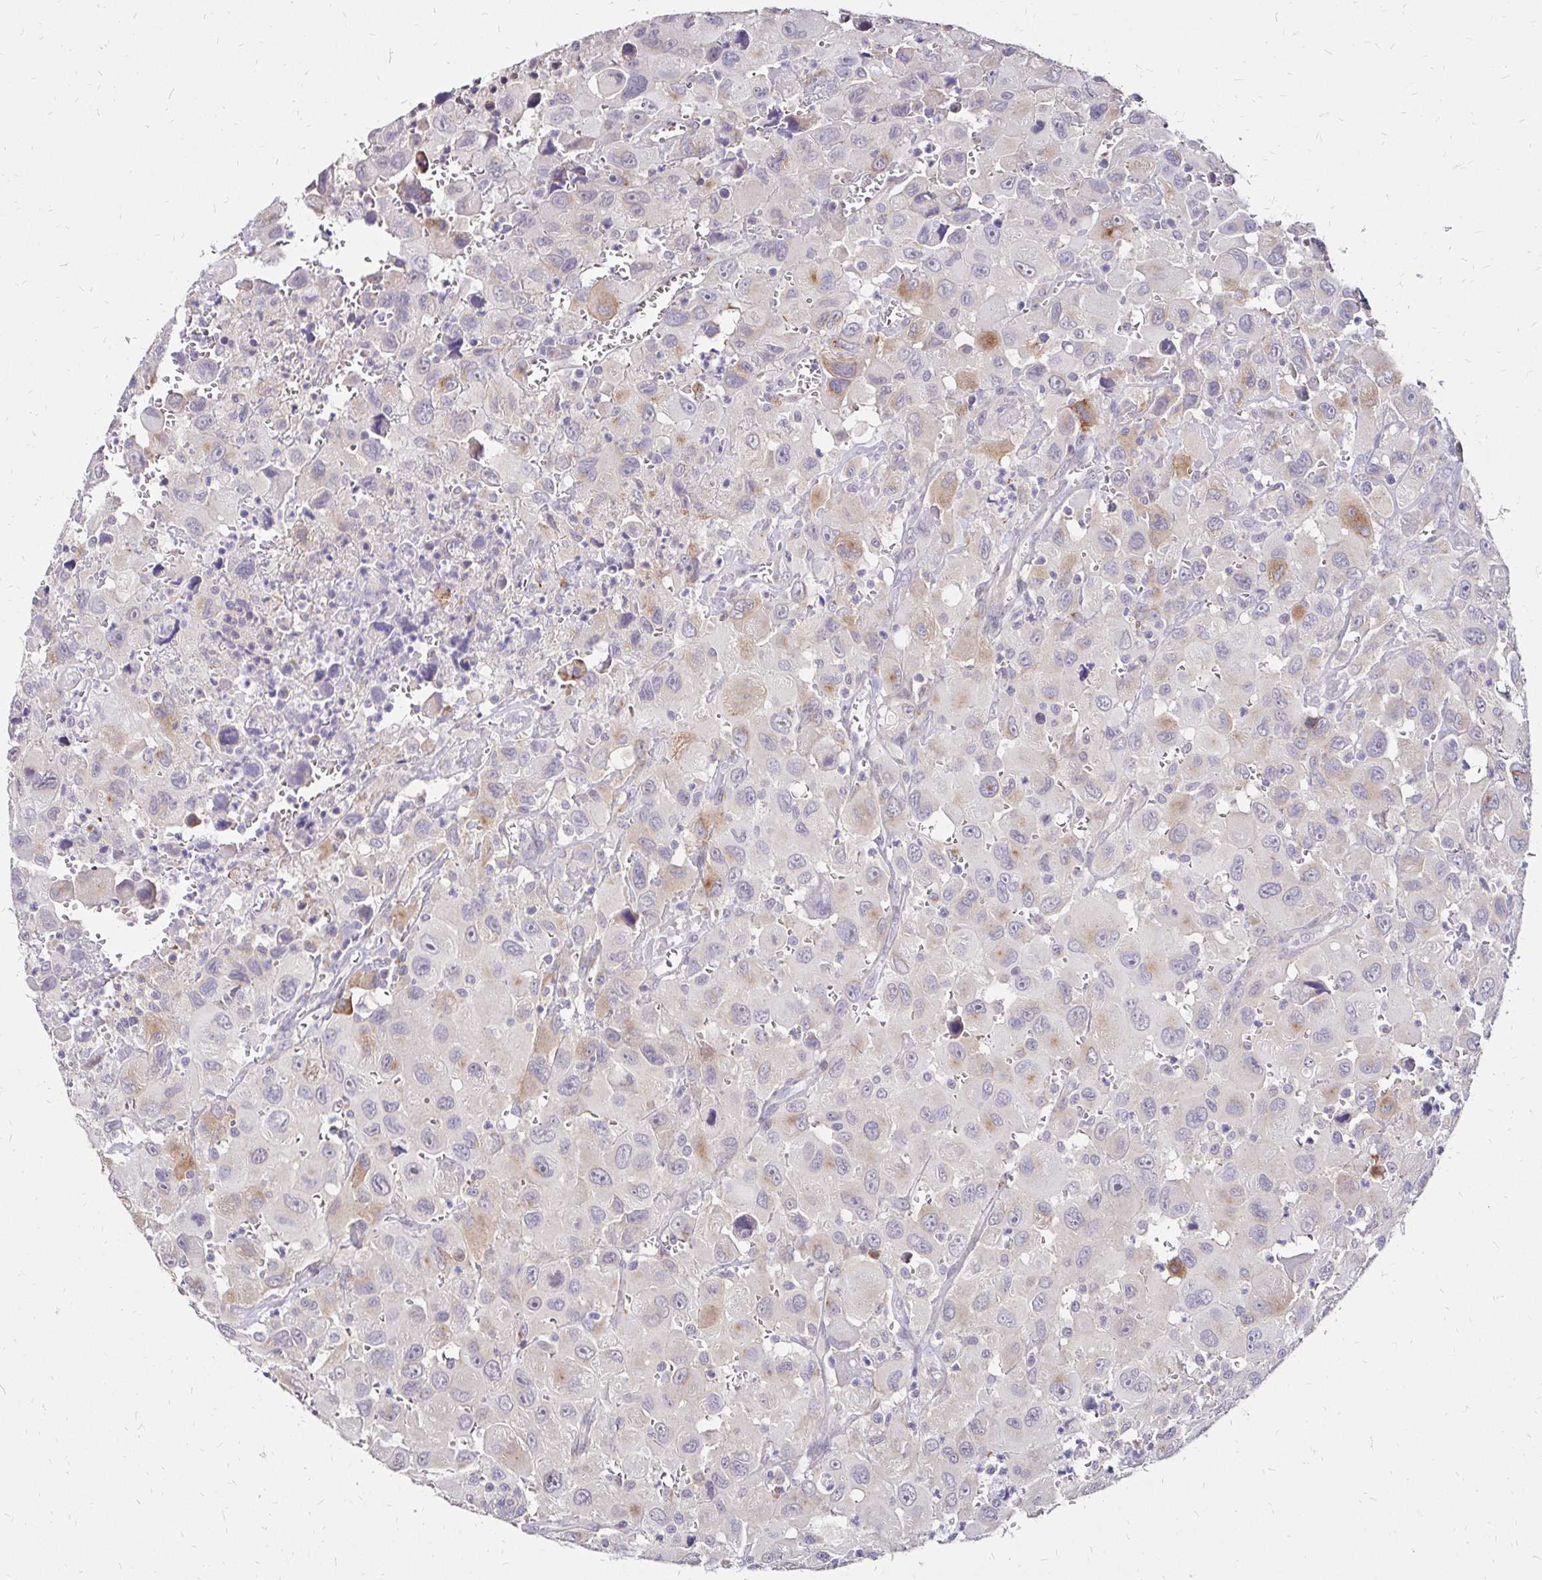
{"staining": {"intensity": "moderate", "quantity": "<25%", "location": "cytoplasmic/membranous"}, "tissue": "head and neck cancer", "cell_type": "Tumor cells", "image_type": "cancer", "snomed": [{"axis": "morphology", "description": "Squamous cell carcinoma, NOS"}, {"axis": "morphology", "description": "Squamous cell carcinoma, metastatic, NOS"}, {"axis": "topography", "description": "Oral tissue"}, {"axis": "topography", "description": "Head-Neck"}], "caption": "Tumor cells show low levels of moderate cytoplasmic/membranous staining in approximately <25% of cells in head and neck cancer.", "gene": "PRIMA1", "patient": {"sex": "female", "age": 85}}